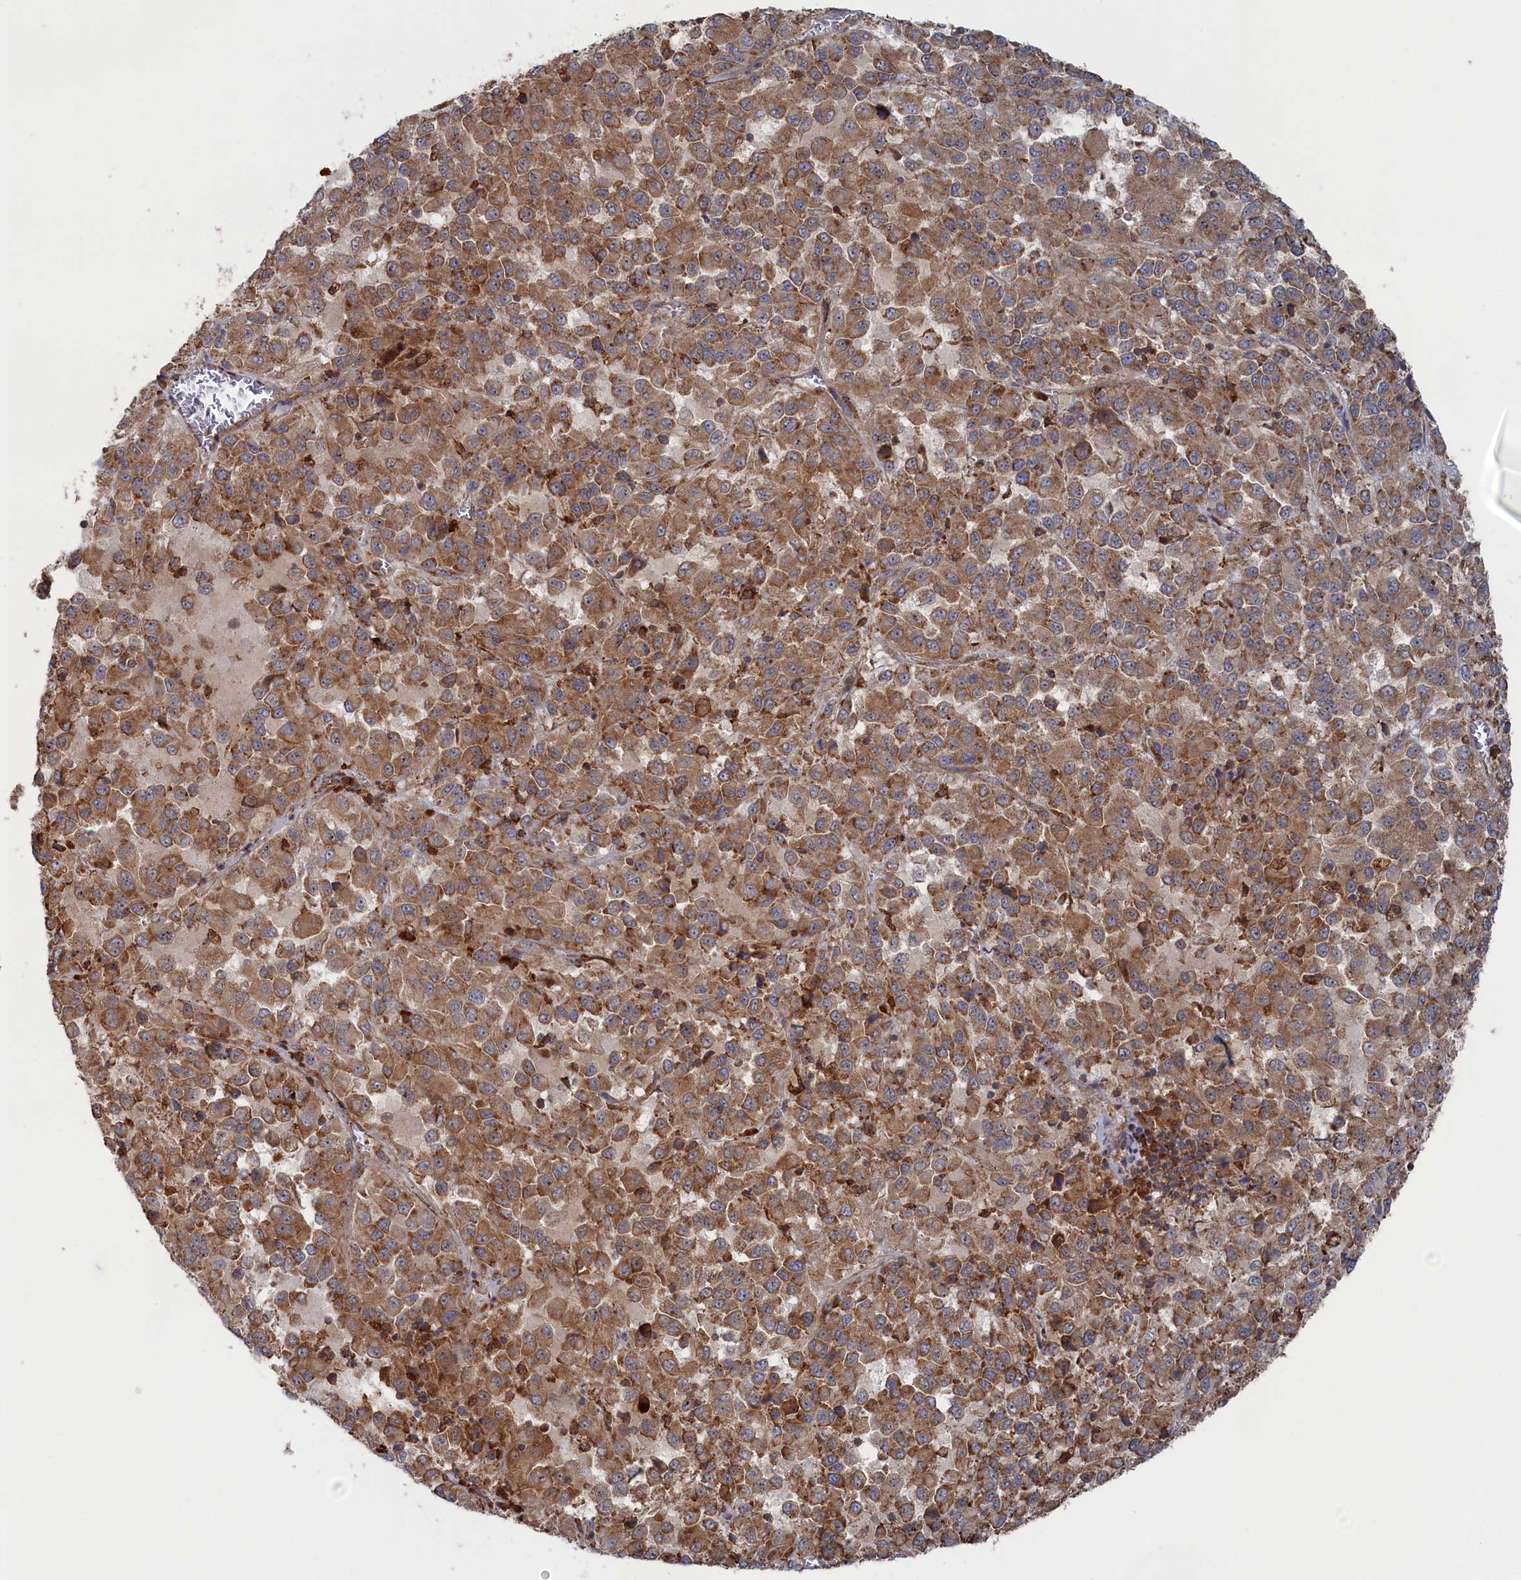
{"staining": {"intensity": "moderate", "quantity": ">75%", "location": "cytoplasmic/membranous"}, "tissue": "melanoma", "cell_type": "Tumor cells", "image_type": "cancer", "snomed": [{"axis": "morphology", "description": "Malignant melanoma, Metastatic site"}, {"axis": "topography", "description": "Lung"}], "caption": "Immunohistochemical staining of malignant melanoma (metastatic site) shows medium levels of moderate cytoplasmic/membranous positivity in about >75% of tumor cells. (DAB IHC, brown staining for protein, blue staining for nuclei).", "gene": "BPIFB6", "patient": {"sex": "male", "age": 64}}